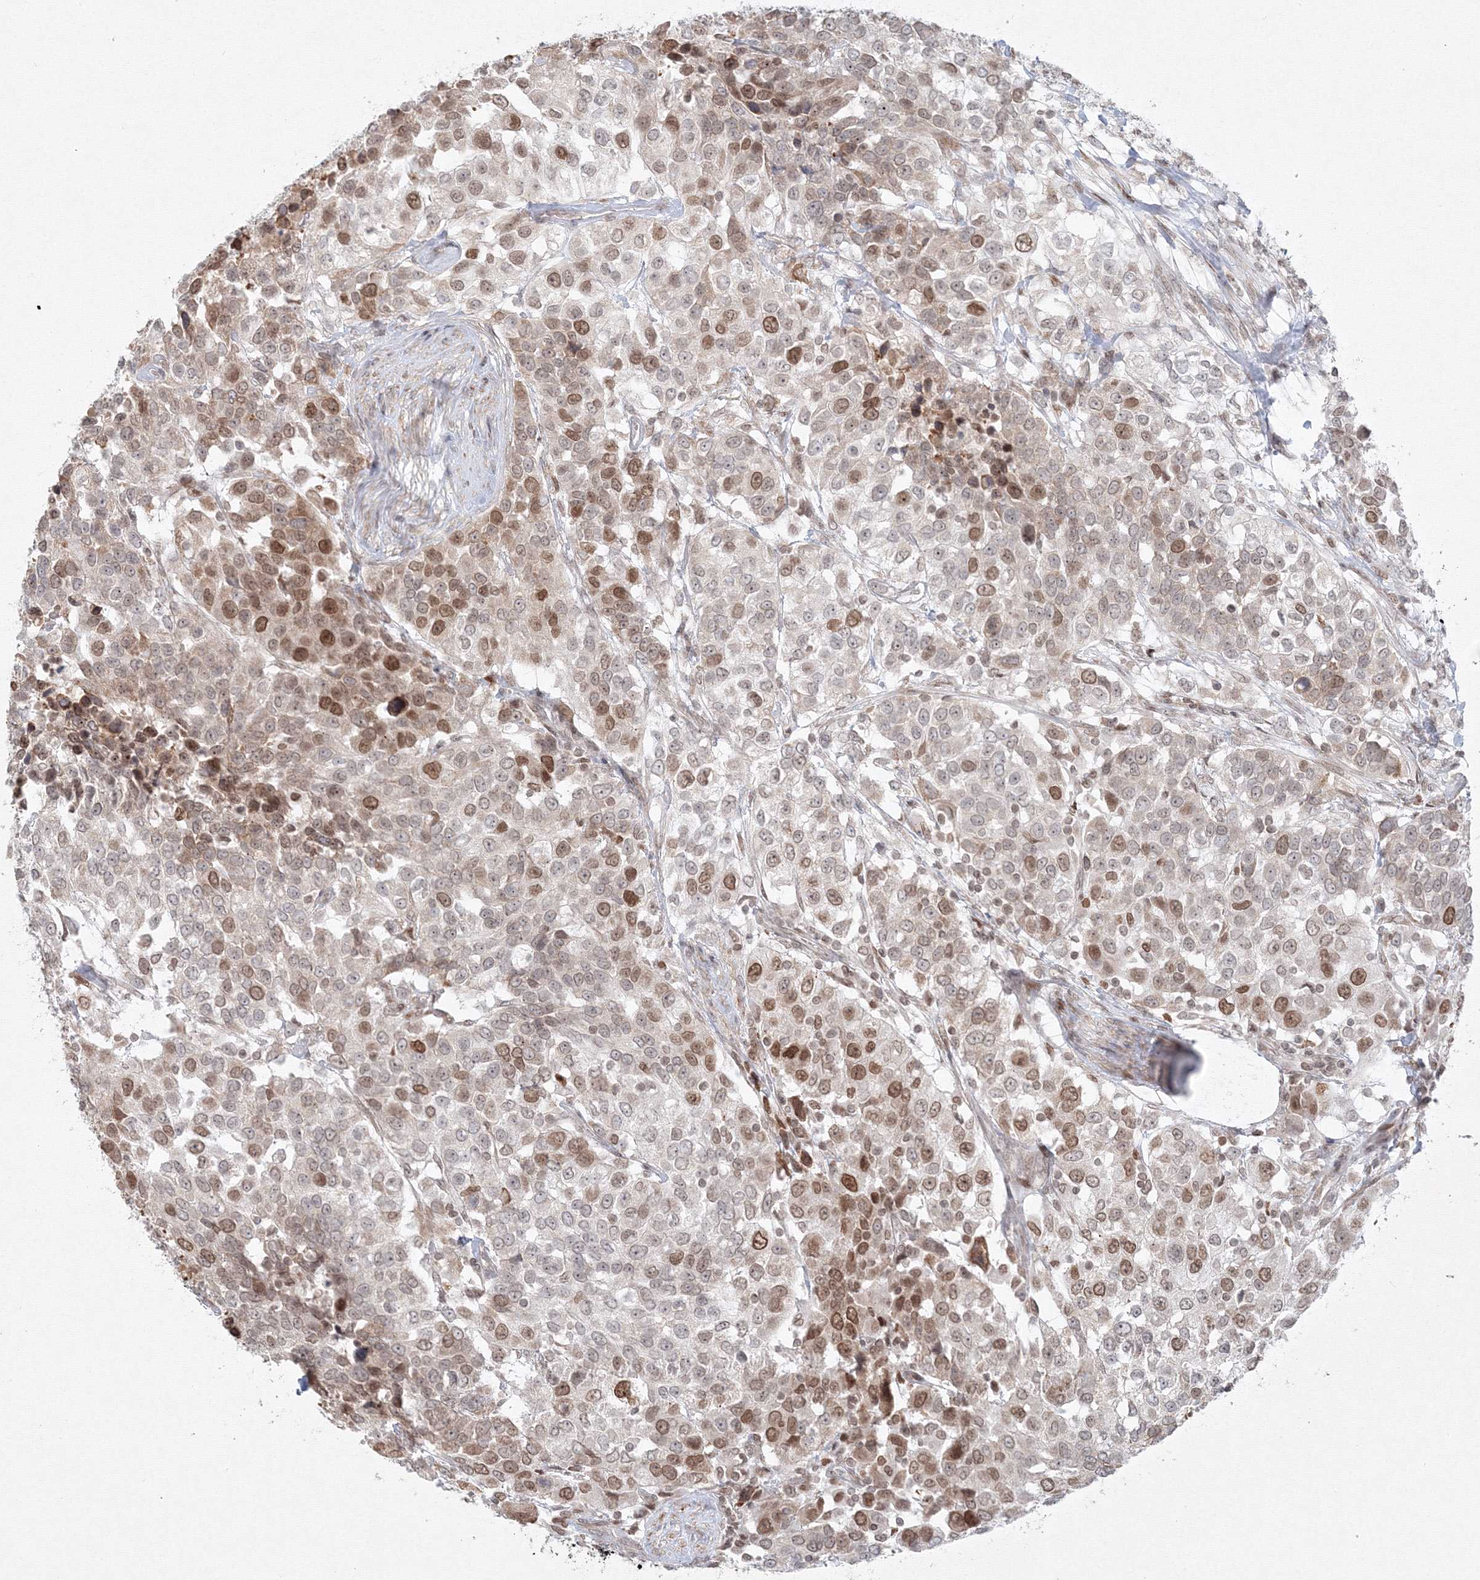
{"staining": {"intensity": "moderate", "quantity": "25%-75%", "location": "nuclear"}, "tissue": "urothelial cancer", "cell_type": "Tumor cells", "image_type": "cancer", "snomed": [{"axis": "morphology", "description": "Urothelial carcinoma, High grade"}, {"axis": "topography", "description": "Urinary bladder"}], "caption": "Human high-grade urothelial carcinoma stained with a protein marker exhibits moderate staining in tumor cells.", "gene": "KIF4A", "patient": {"sex": "female", "age": 80}}